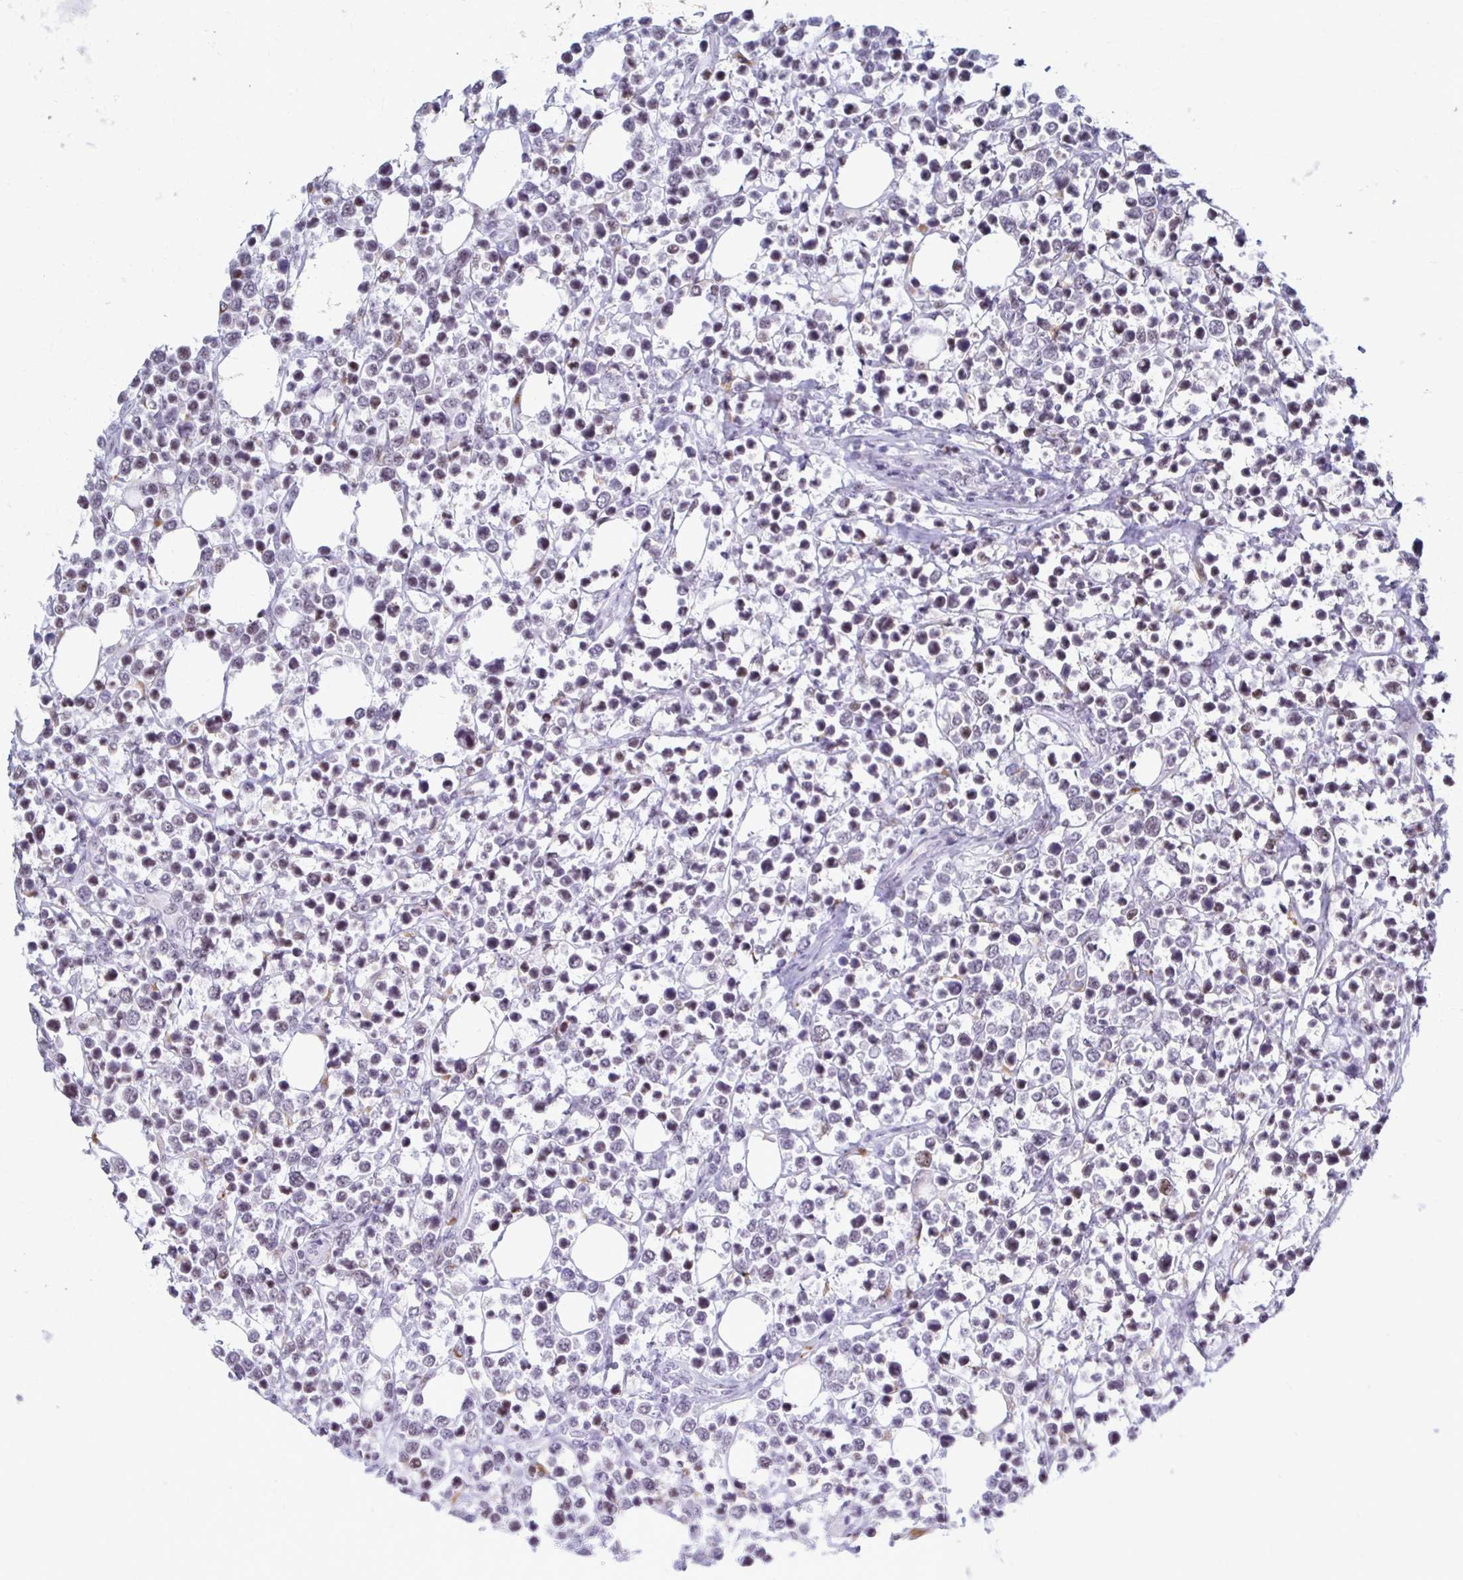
{"staining": {"intensity": "weak", "quantity": "25%-75%", "location": "nuclear"}, "tissue": "lymphoma", "cell_type": "Tumor cells", "image_type": "cancer", "snomed": [{"axis": "morphology", "description": "Malignant lymphoma, non-Hodgkin's type, Low grade"}, {"axis": "topography", "description": "Lymph node"}], "caption": "Low-grade malignant lymphoma, non-Hodgkin's type tissue demonstrates weak nuclear positivity in approximately 25%-75% of tumor cells, visualized by immunohistochemistry.", "gene": "IRF7", "patient": {"sex": "male", "age": 60}}